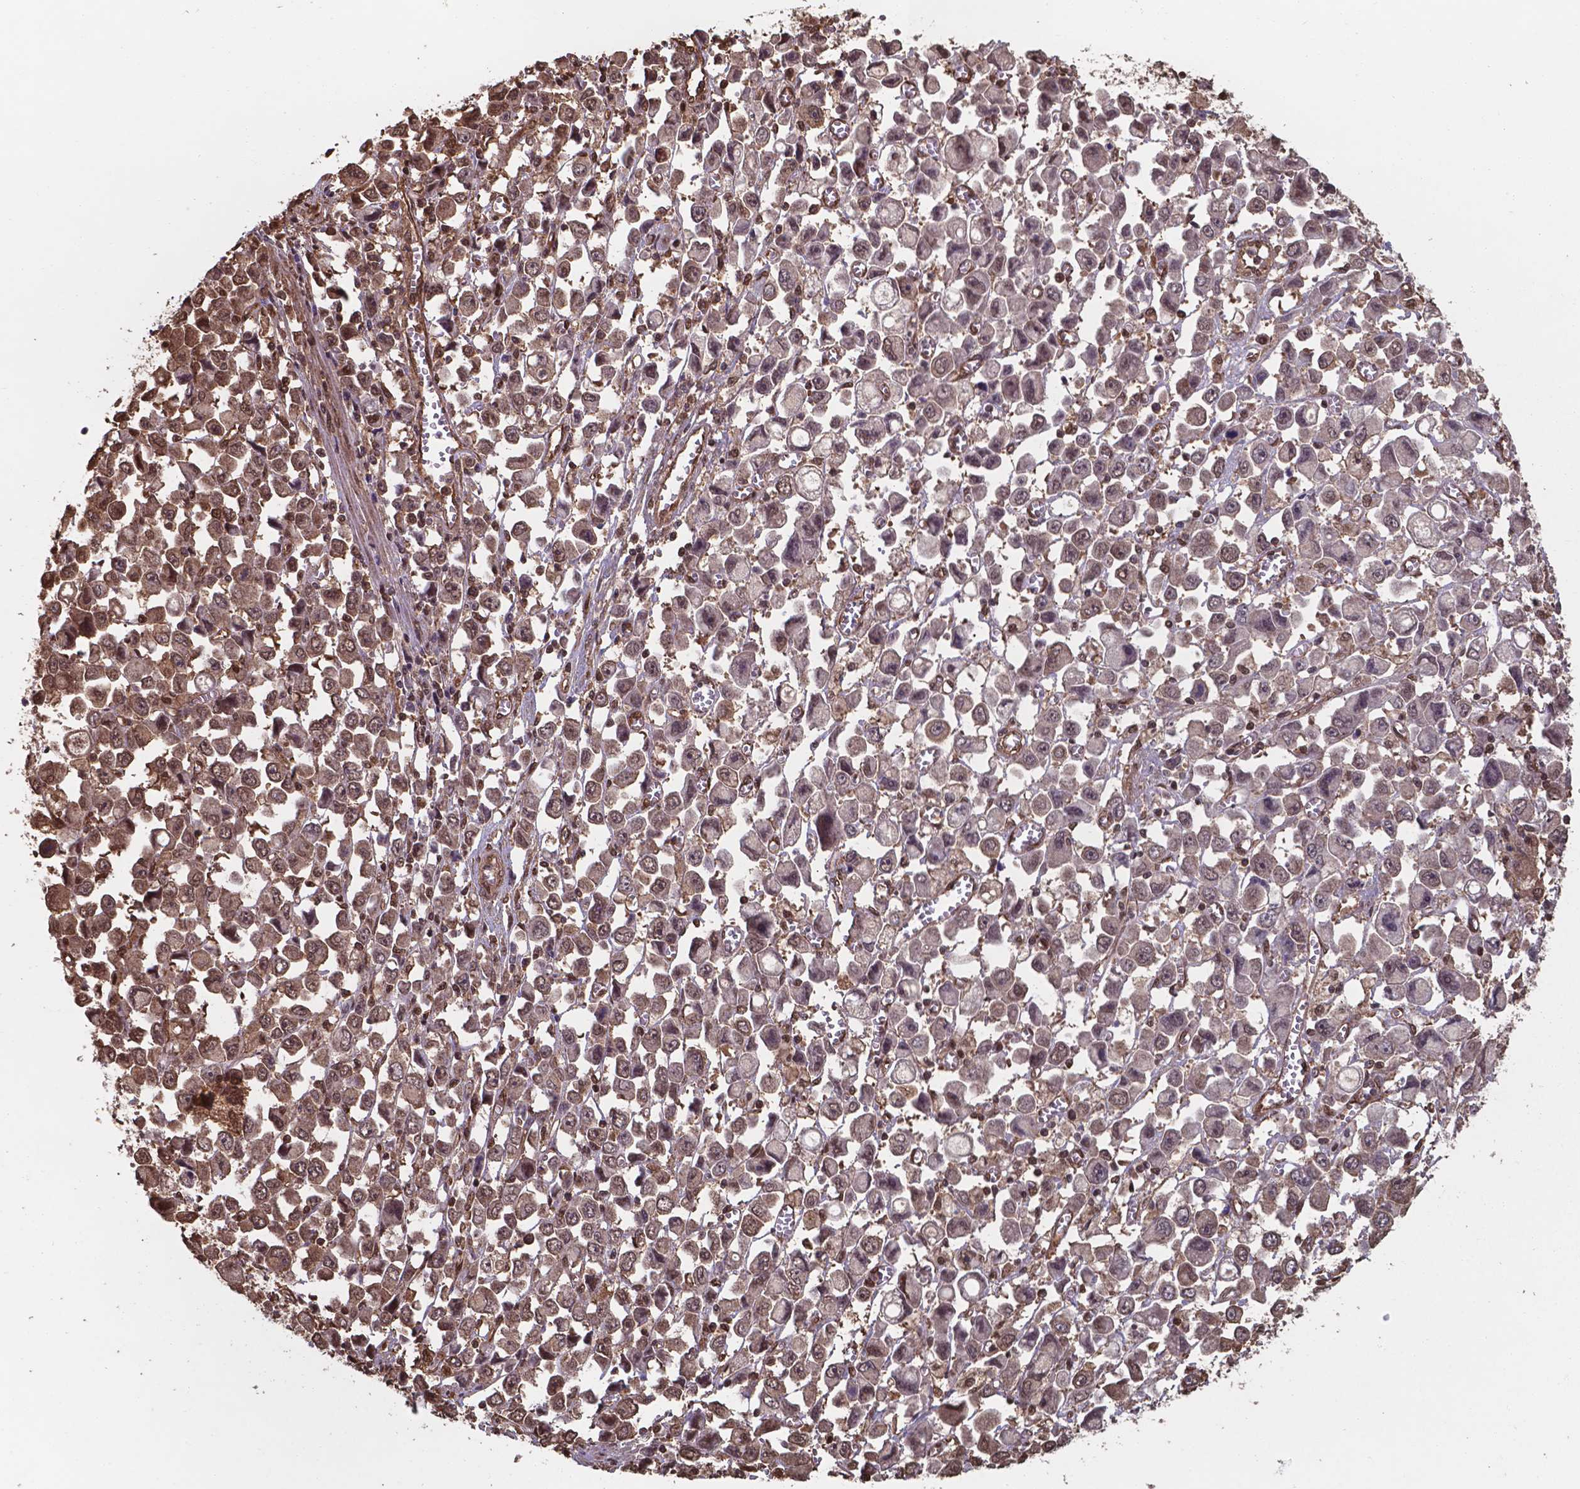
{"staining": {"intensity": "moderate", "quantity": ">75%", "location": "cytoplasmic/membranous,nuclear"}, "tissue": "stomach cancer", "cell_type": "Tumor cells", "image_type": "cancer", "snomed": [{"axis": "morphology", "description": "Adenocarcinoma, NOS"}, {"axis": "topography", "description": "Stomach, upper"}], "caption": "Stomach cancer (adenocarcinoma) stained for a protein displays moderate cytoplasmic/membranous and nuclear positivity in tumor cells.", "gene": "CHP2", "patient": {"sex": "male", "age": 70}}